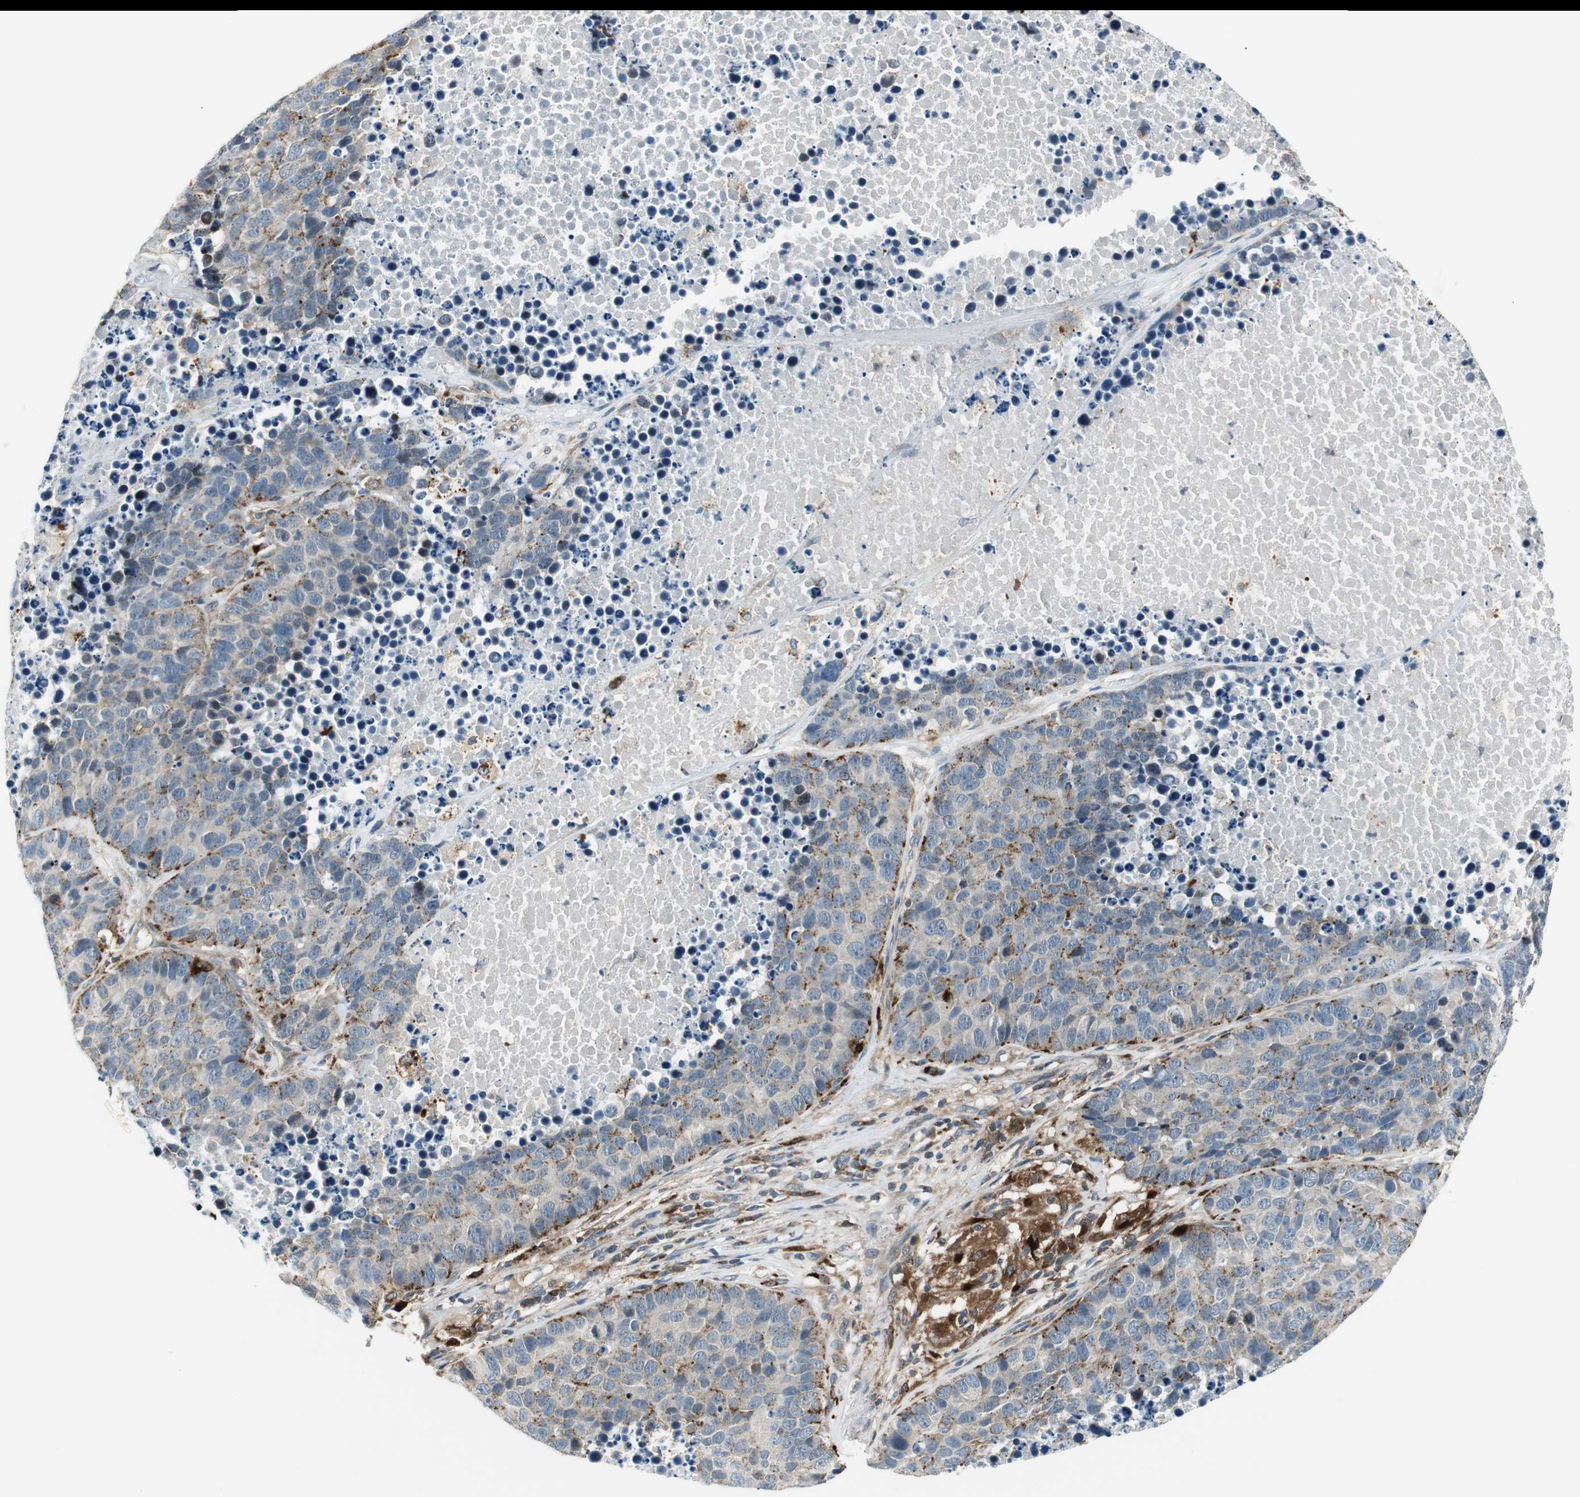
{"staining": {"intensity": "moderate", "quantity": "25%-75%", "location": "cytoplasmic/membranous"}, "tissue": "carcinoid", "cell_type": "Tumor cells", "image_type": "cancer", "snomed": [{"axis": "morphology", "description": "Carcinoid, malignant, NOS"}, {"axis": "topography", "description": "Lung"}], "caption": "An immunohistochemistry (IHC) micrograph of tumor tissue is shown. Protein staining in brown shows moderate cytoplasmic/membranous positivity in malignant carcinoid within tumor cells.", "gene": "NCK1", "patient": {"sex": "male", "age": 60}}